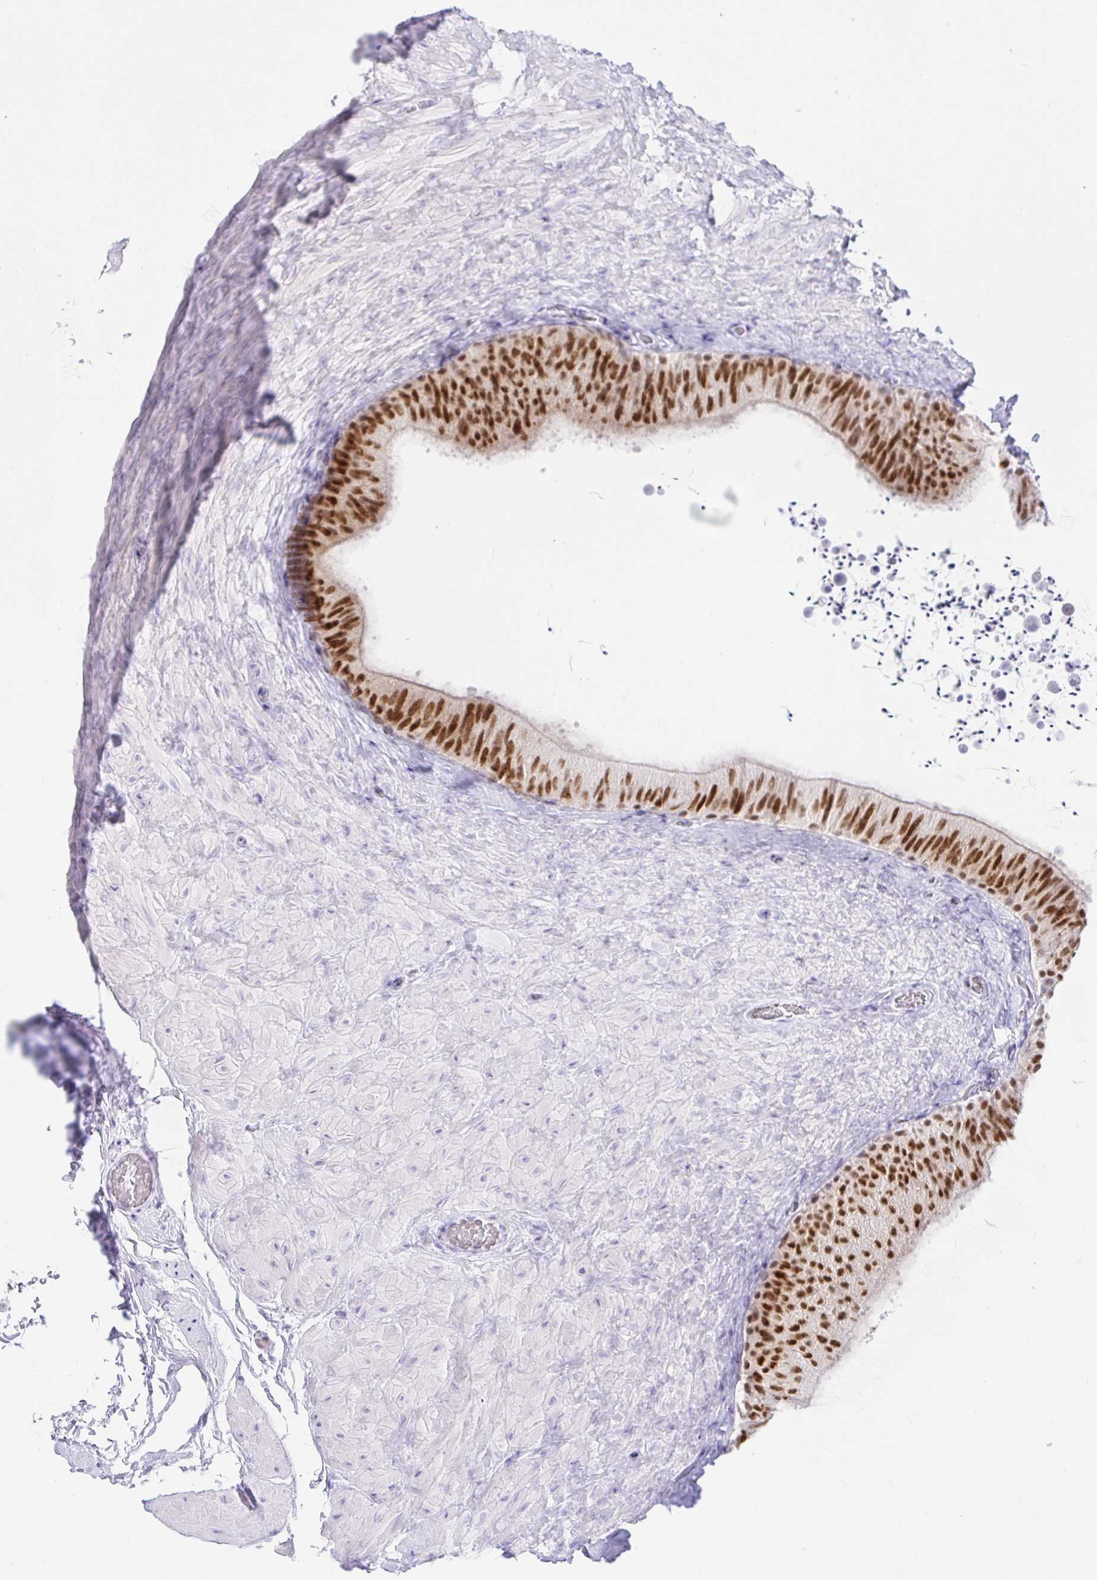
{"staining": {"intensity": "strong", "quantity": ">75%", "location": "nuclear"}, "tissue": "epididymis", "cell_type": "Glandular cells", "image_type": "normal", "snomed": [{"axis": "morphology", "description": "Normal tissue, NOS"}, {"axis": "topography", "description": "Epididymis, spermatic cord, NOS"}, {"axis": "topography", "description": "Epididymis"}], "caption": "Protein analysis of normal epididymis demonstrates strong nuclear staining in about >75% of glandular cells.", "gene": "PAX8", "patient": {"sex": "male", "age": 31}}